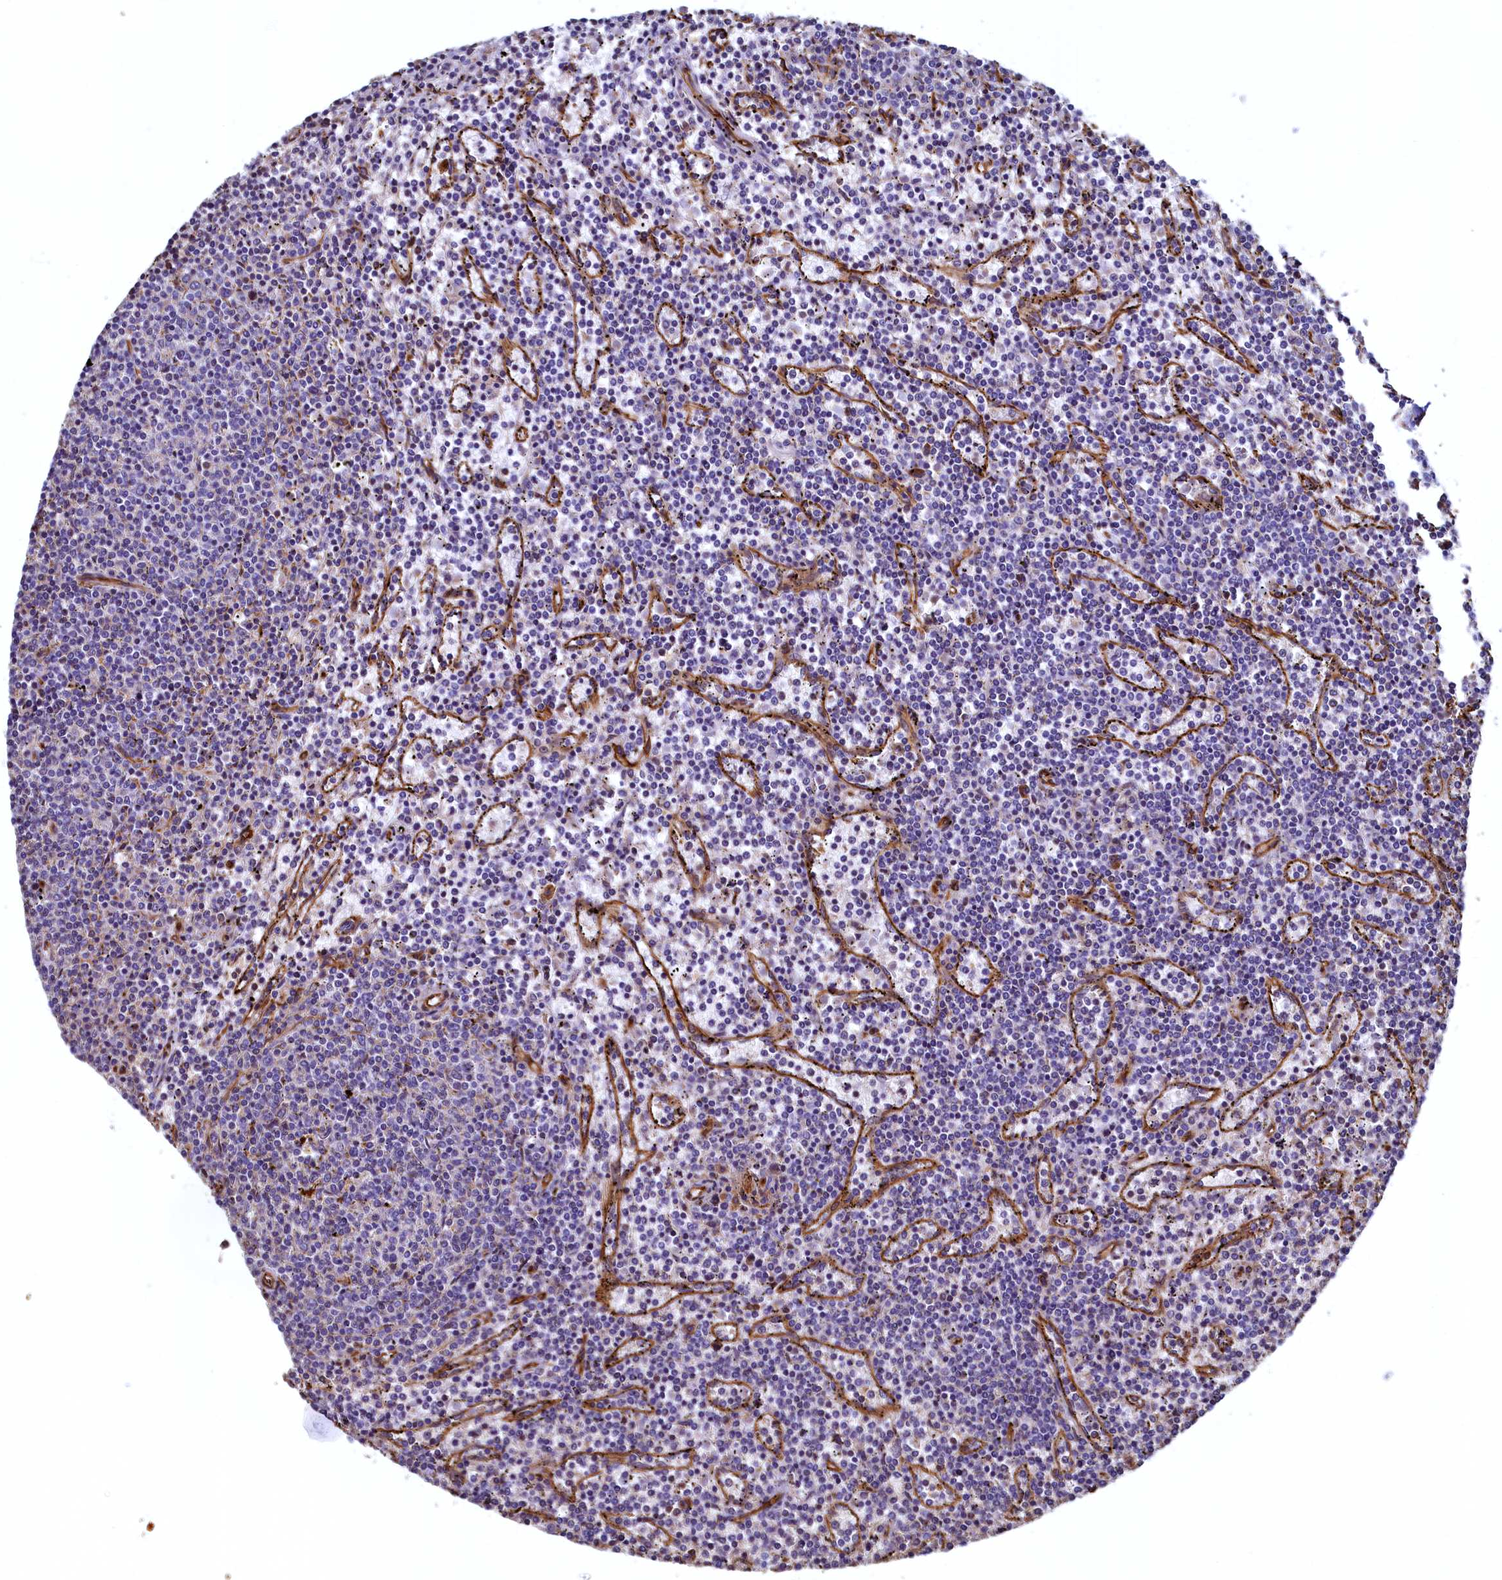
{"staining": {"intensity": "negative", "quantity": "none", "location": "none"}, "tissue": "lymphoma", "cell_type": "Tumor cells", "image_type": "cancer", "snomed": [{"axis": "morphology", "description": "Malignant lymphoma, non-Hodgkin's type, Low grade"}, {"axis": "topography", "description": "Spleen"}], "caption": "This image is of low-grade malignant lymphoma, non-Hodgkin's type stained with immunohistochemistry (IHC) to label a protein in brown with the nuclei are counter-stained blue. There is no staining in tumor cells. (IHC, brightfield microscopy, high magnification).", "gene": "LRRC57", "patient": {"sex": "female", "age": 50}}